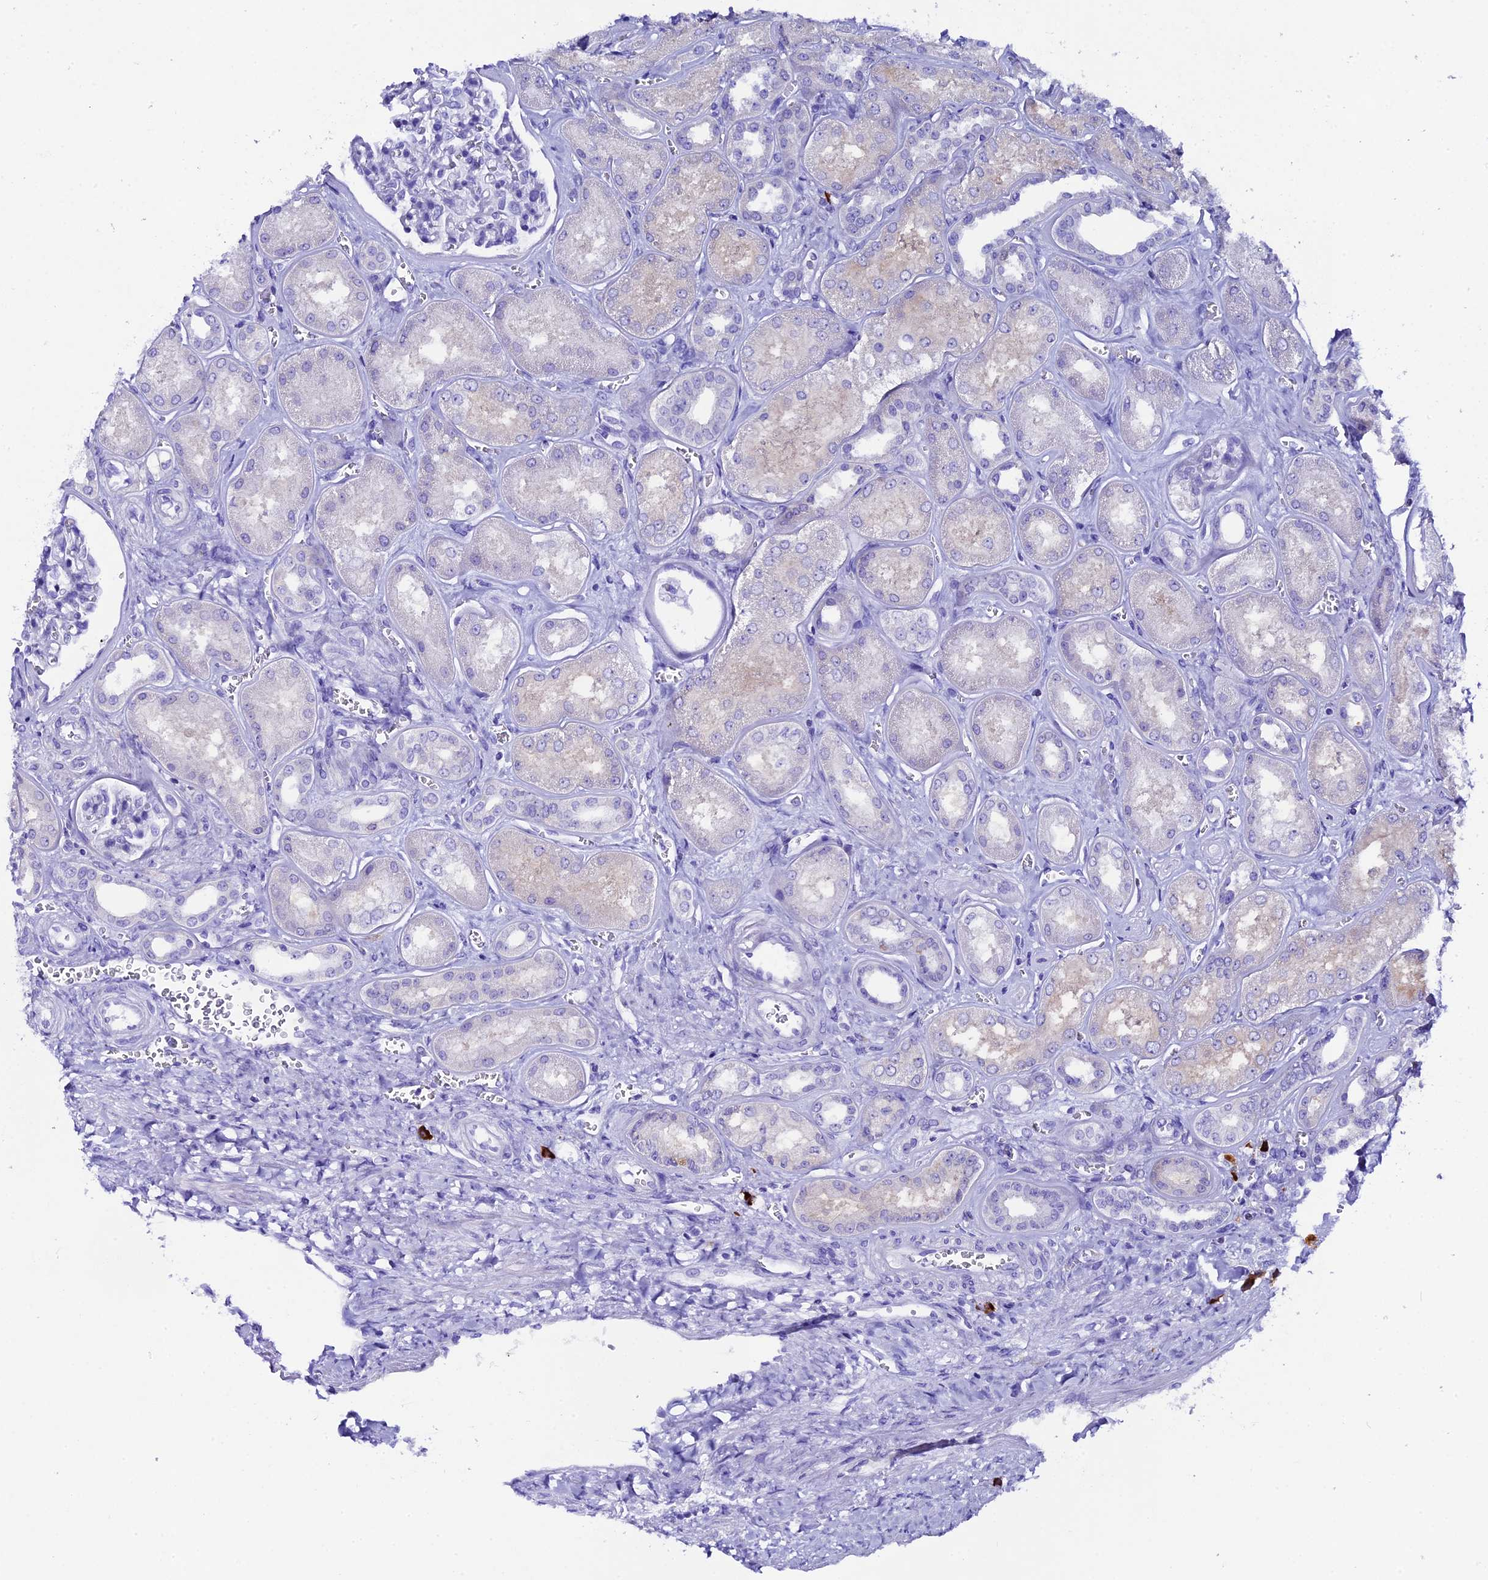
{"staining": {"intensity": "negative", "quantity": "none", "location": "none"}, "tissue": "kidney", "cell_type": "Cells in glomeruli", "image_type": "normal", "snomed": [{"axis": "morphology", "description": "Normal tissue, NOS"}, {"axis": "morphology", "description": "Adenocarcinoma, NOS"}, {"axis": "topography", "description": "Kidney"}], "caption": "Immunohistochemistry image of benign human kidney stained for a protein (brown), which reveals no positivity in cells in glomeruli. Nuclei are stained in blue.", "gene": "FKBP11", "patient": {"sex": "female", "age": 68}}